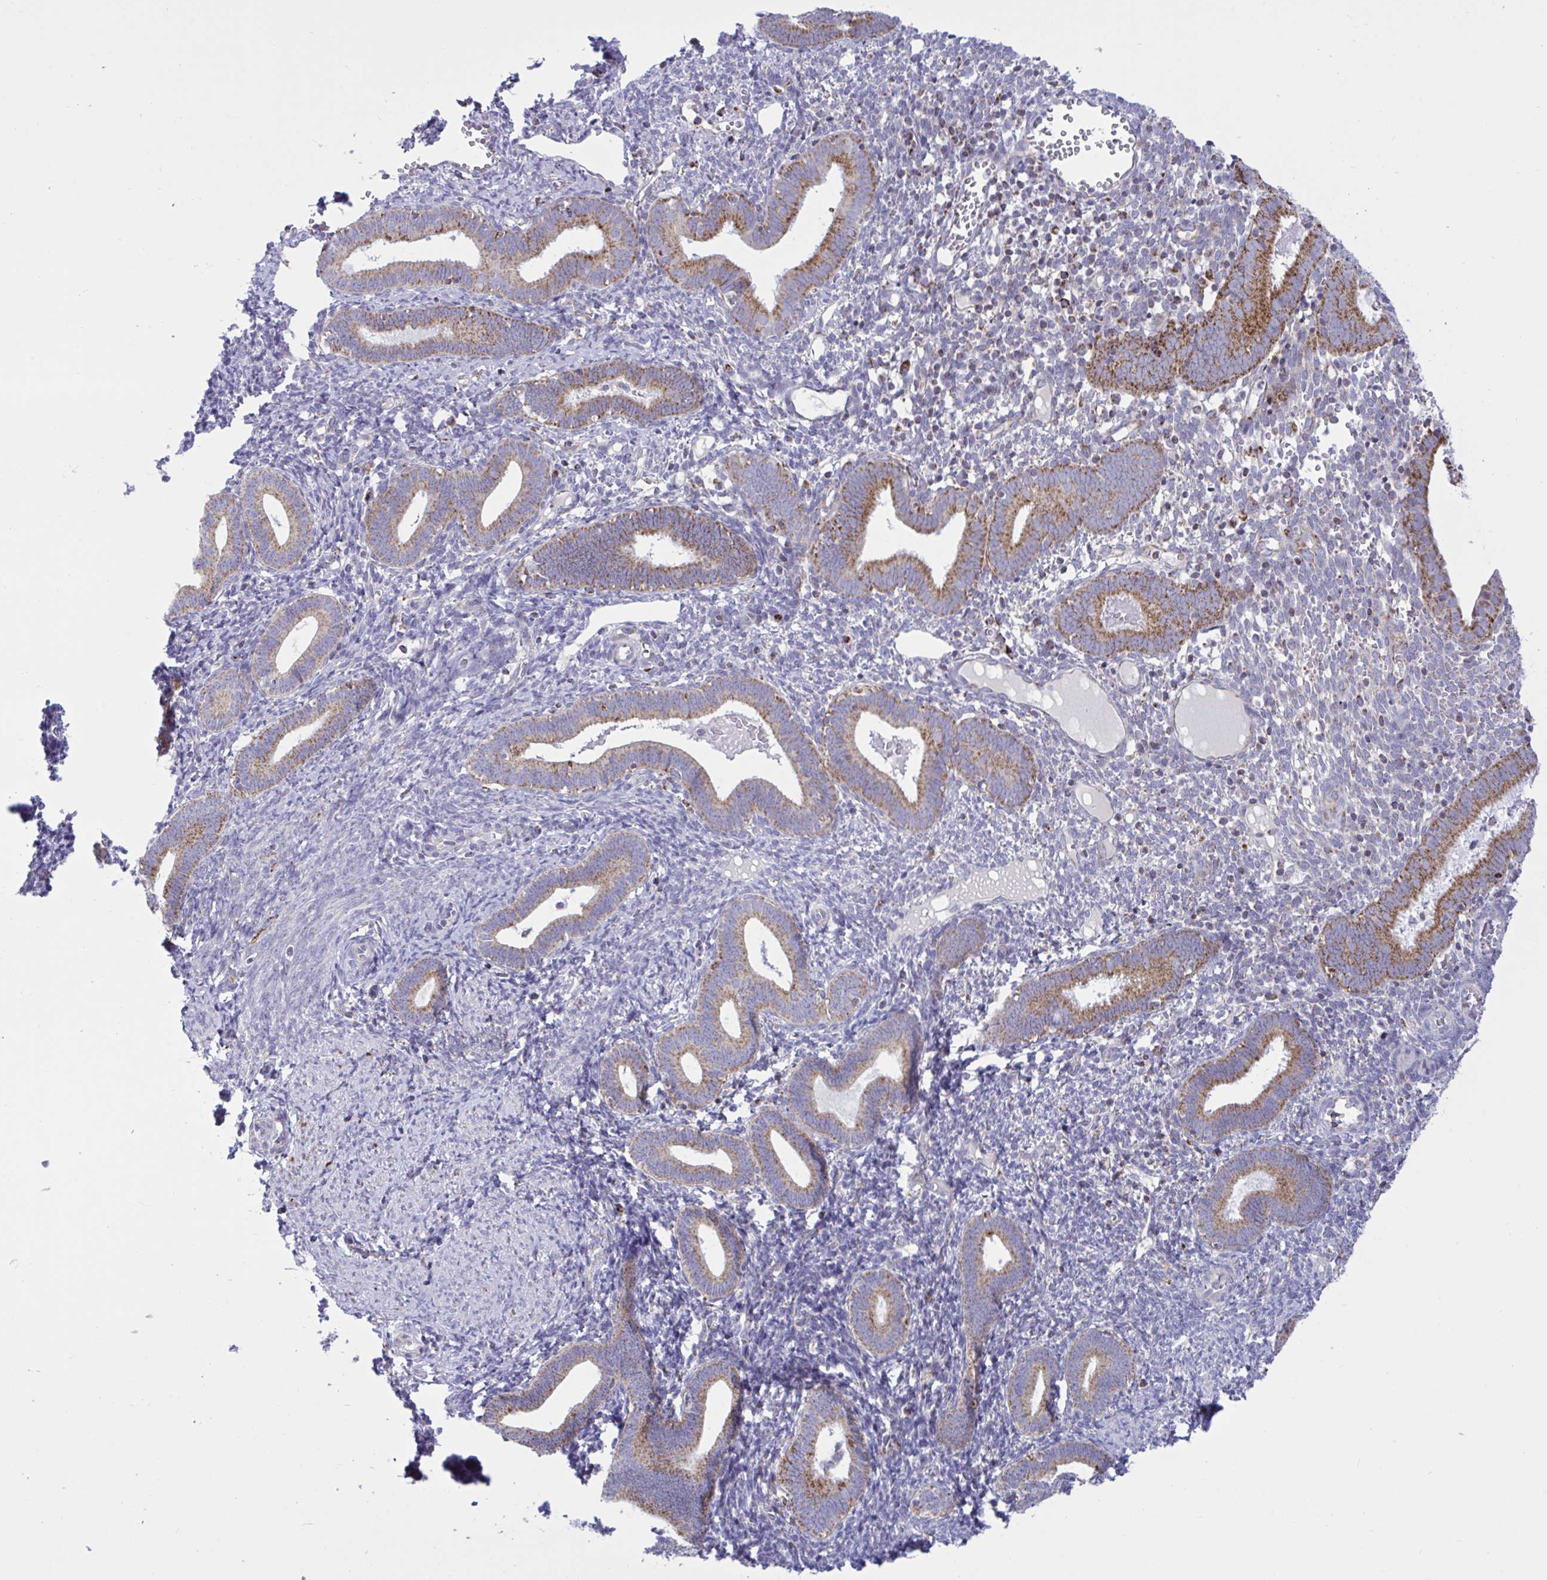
{"staining": {"intensity": "negative", "quantity": "none", "location": "none"}, "tissue": "endometrium", "cell_type": "Cells in endometrial stroma", "image_type": "normal", "snomed": [{"axis": "morphology", "description": "Normal tissue, NOS"}, {"axis": "topography", "description": "Endometrium"}], "caption": "Protein analysis of benign endometrium reveals no significant staining in cells in endometrial stroma.", "gene": "HSPE1", "patient": {"sex": "female", "age": 41}}